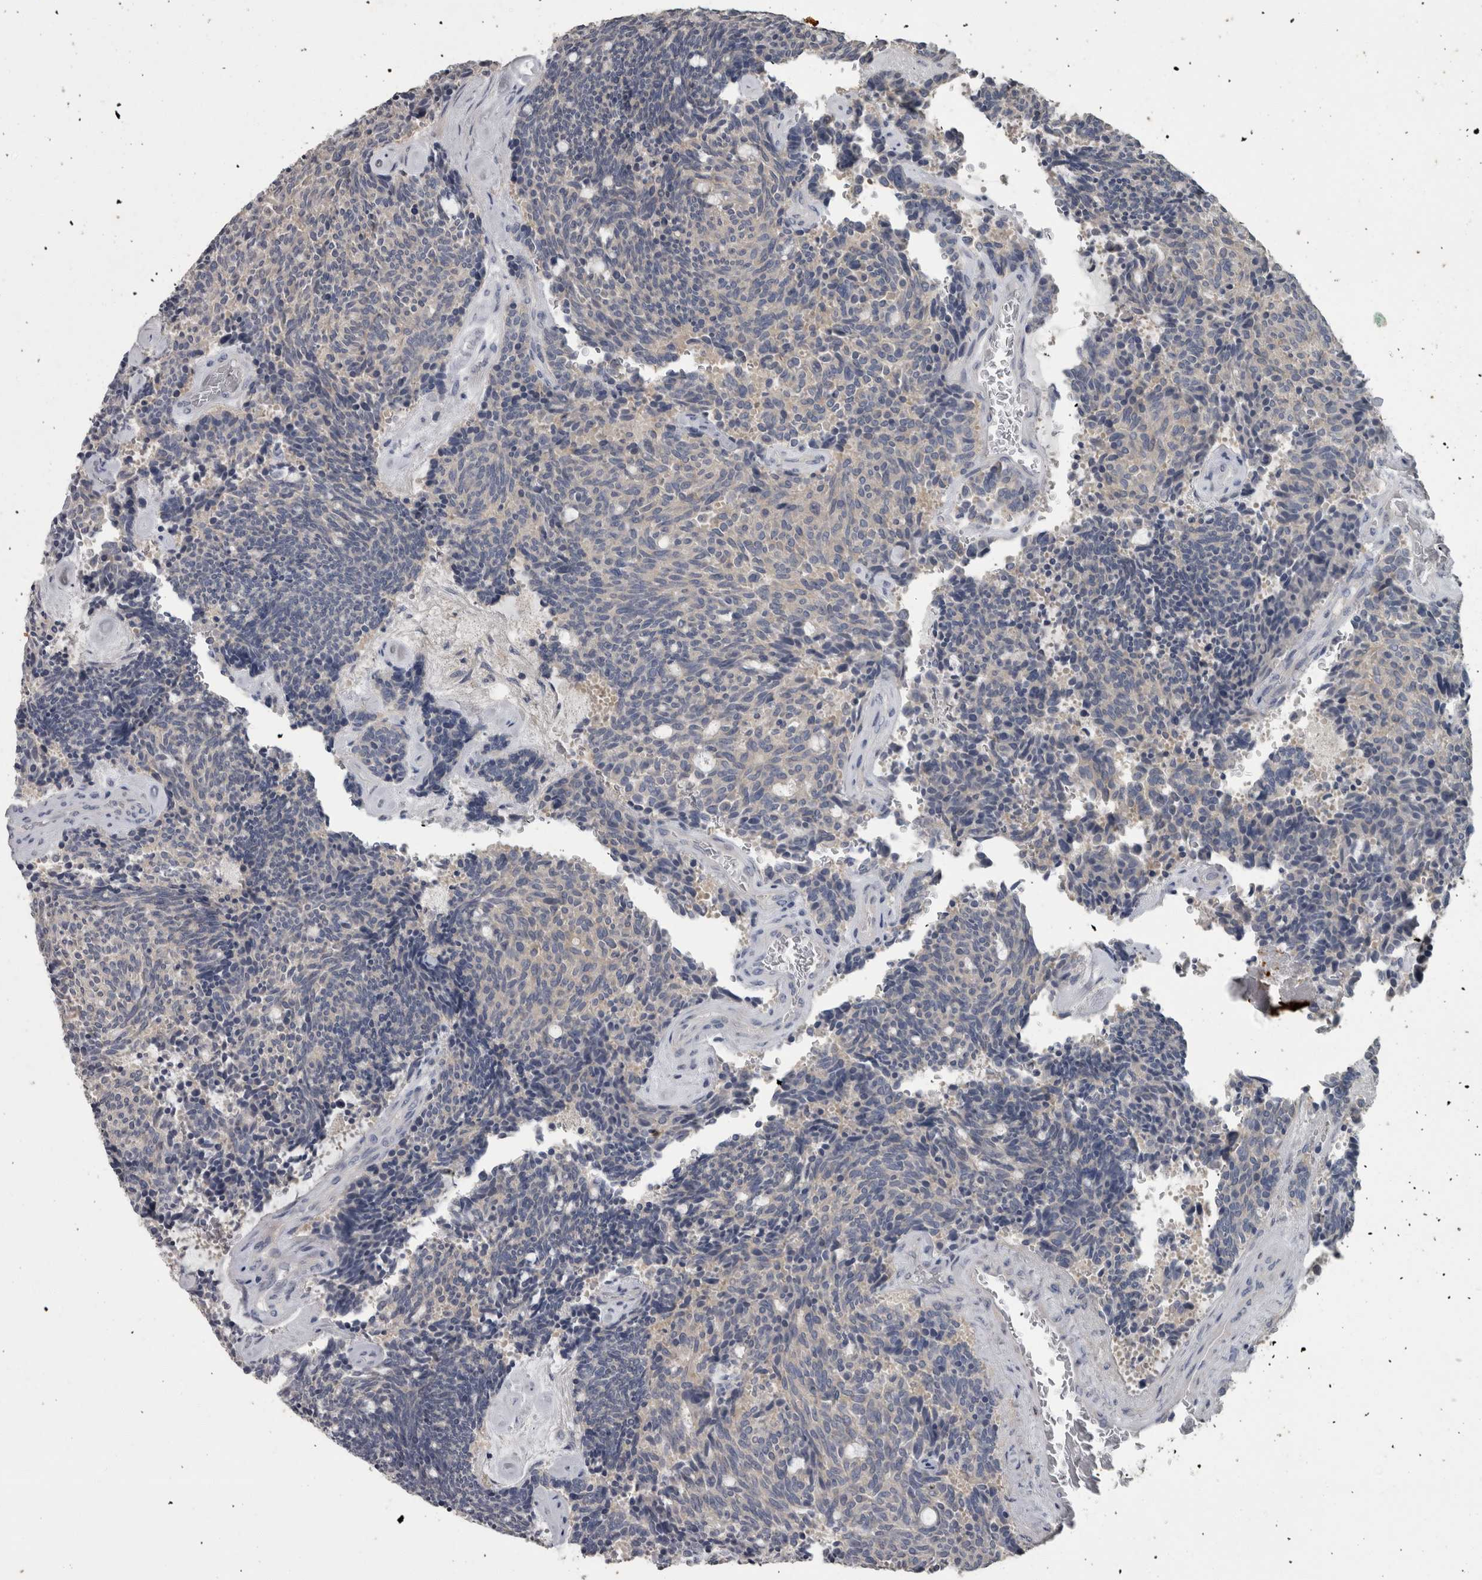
{"staining": {"intensity": "negative", "quantity": "none", "location": "none"}, "tissue": "carcinoid", "cell_type": "Tumor cells", "image_type": "cancer", "snomed": [{"axis": "morphology", "description": "Carcinoid, malignant, NOS"}, {"axis": "topography", "description": "Pancreas"}], "caption": "Carcinoid (malignant) was stained to show a protein in brown. There is no significant staining in tumor cells.", "gene": "EFEMP2", "patient": {"sex": "female", "age": 54}}